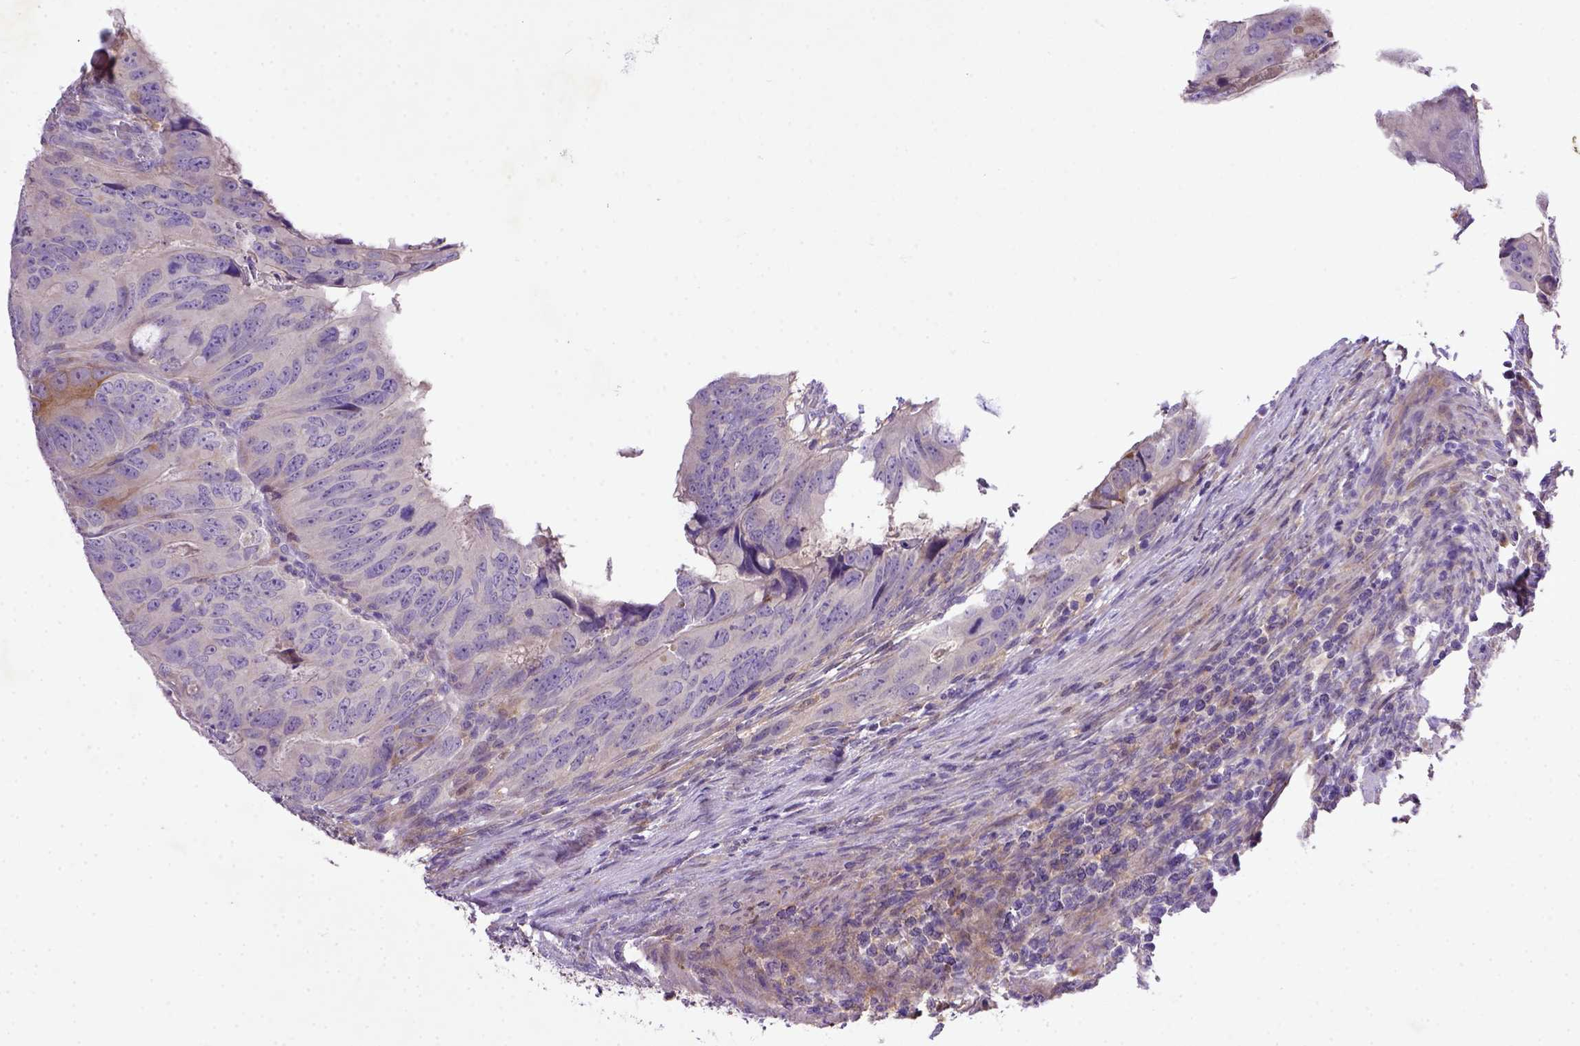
{"staining": {"intensity": "moderate", "quantity": "<25%", "location": "cytoplasmic/membranous"}, "tissue": "colorectal cancer", "cell_type": "Tumor cells", "image_type": "cancer", "snomed": [{"axis": "morphology", "description": "Adenocarcinoma, NOS"}, {"axis": "topography", "description": "Colon"}], "caption": "There is low levels of moderate cytoplasmic/membranous expression in tumor cells of colorectal adenocarcinoma, as demonstrated by immunohistochemical staining (brown color).", "gene": "DEPDC1B", "patient": {"sex": "male", "age": 79}}